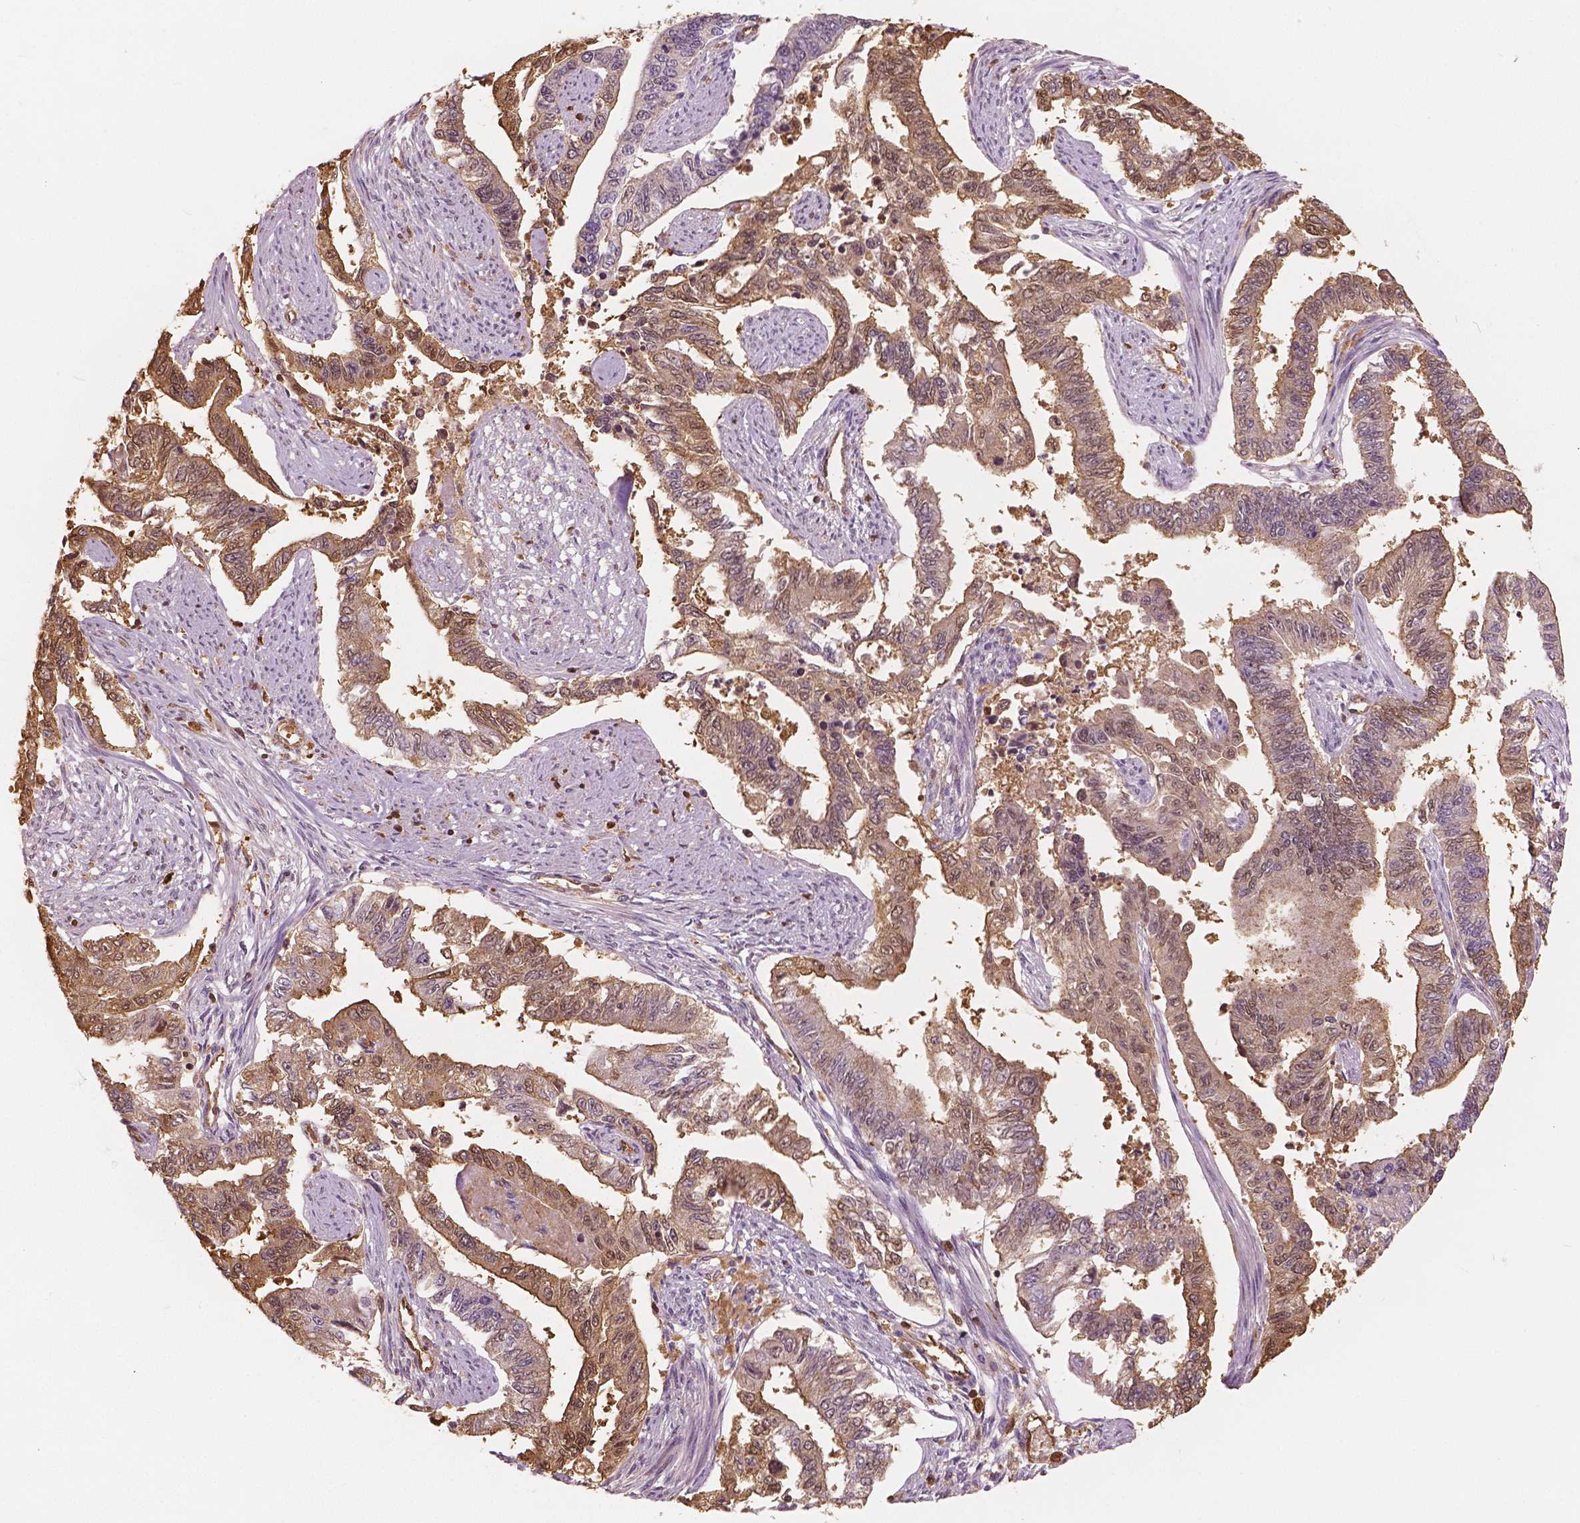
{"staining": {"intensity": "weak", "quantity": "25%-75%", "location": "cytoplasmic/membranous,nuclear"}, "tissue": "endometrial cancer", "cell_type": "Tumor cells", "image_type": "cancer", "snomed": [{"axis": "morphology", "description": "Adenocarcinoma, NOS"}, {"axis": "topography", "description": "Uterus"}], "caption": "Protein expression by immunohistochemistry demonstrates weak cytoplasmic/membranous and nuclear expression in about 25%-75% of tumor cells in endometrial adenocarcinoma.", "gene": "S100A4", "patient": {"sex": "female", "age": 59}}